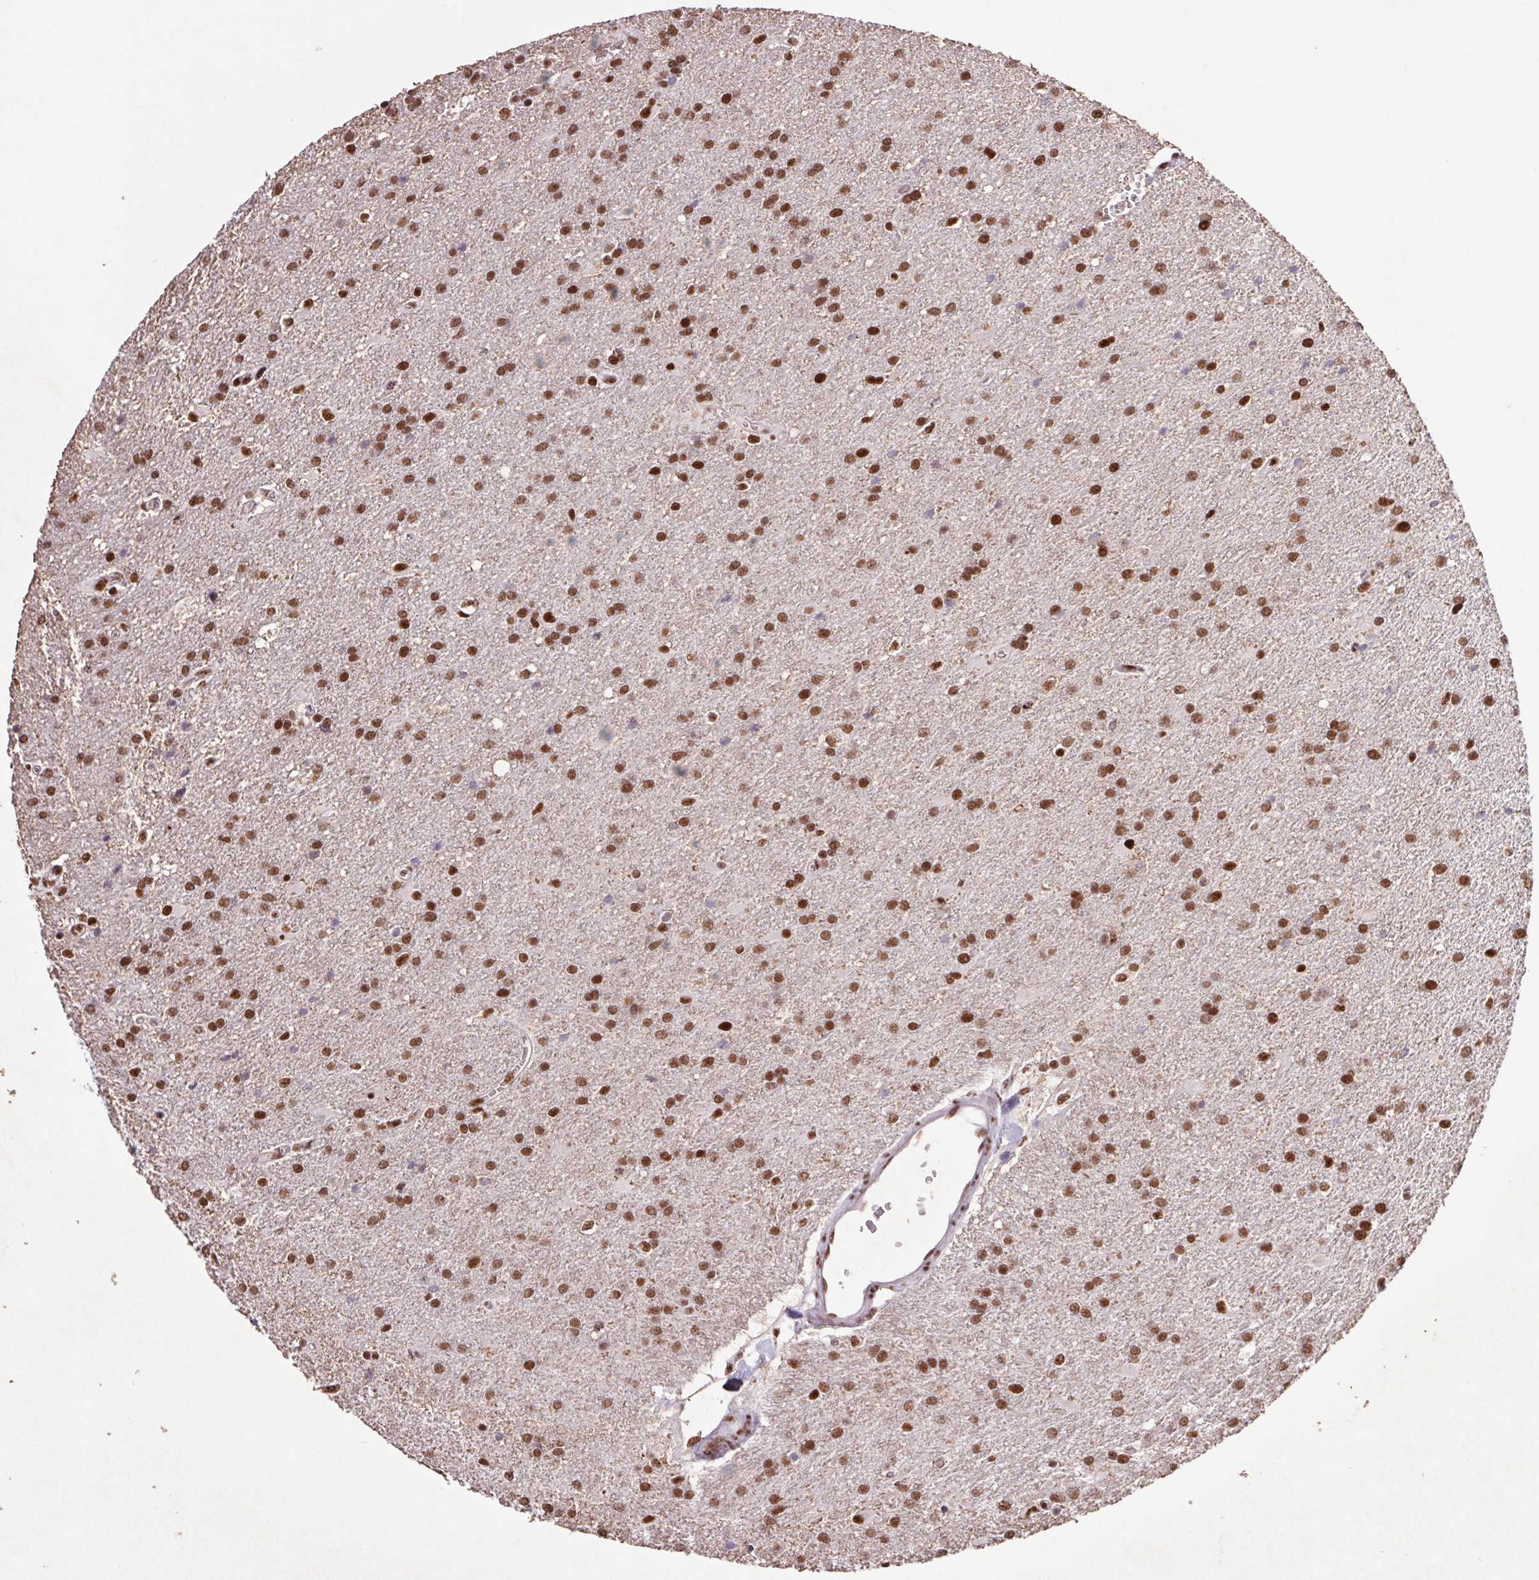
{"staining": {"intensity": "strong", "quantity": ">75%", "location": "nuclear"}, "tissue": "glioma", "cell_type": "Tumor cells", "image_type": "cancer", "snomed": [{"axis": "morphology", "description": "Glioma, malignant, Low grade"}, {"axis": "topography", "description": "Brain"}], "caption": "Immunohistochemical staining of low-grade glioma (malignant) exhibits high levels of strong nuclear staining in about >75% of tumor cells.", "gene": "LDLRAD4", "patient": {"sex": "male", "age": 66}}